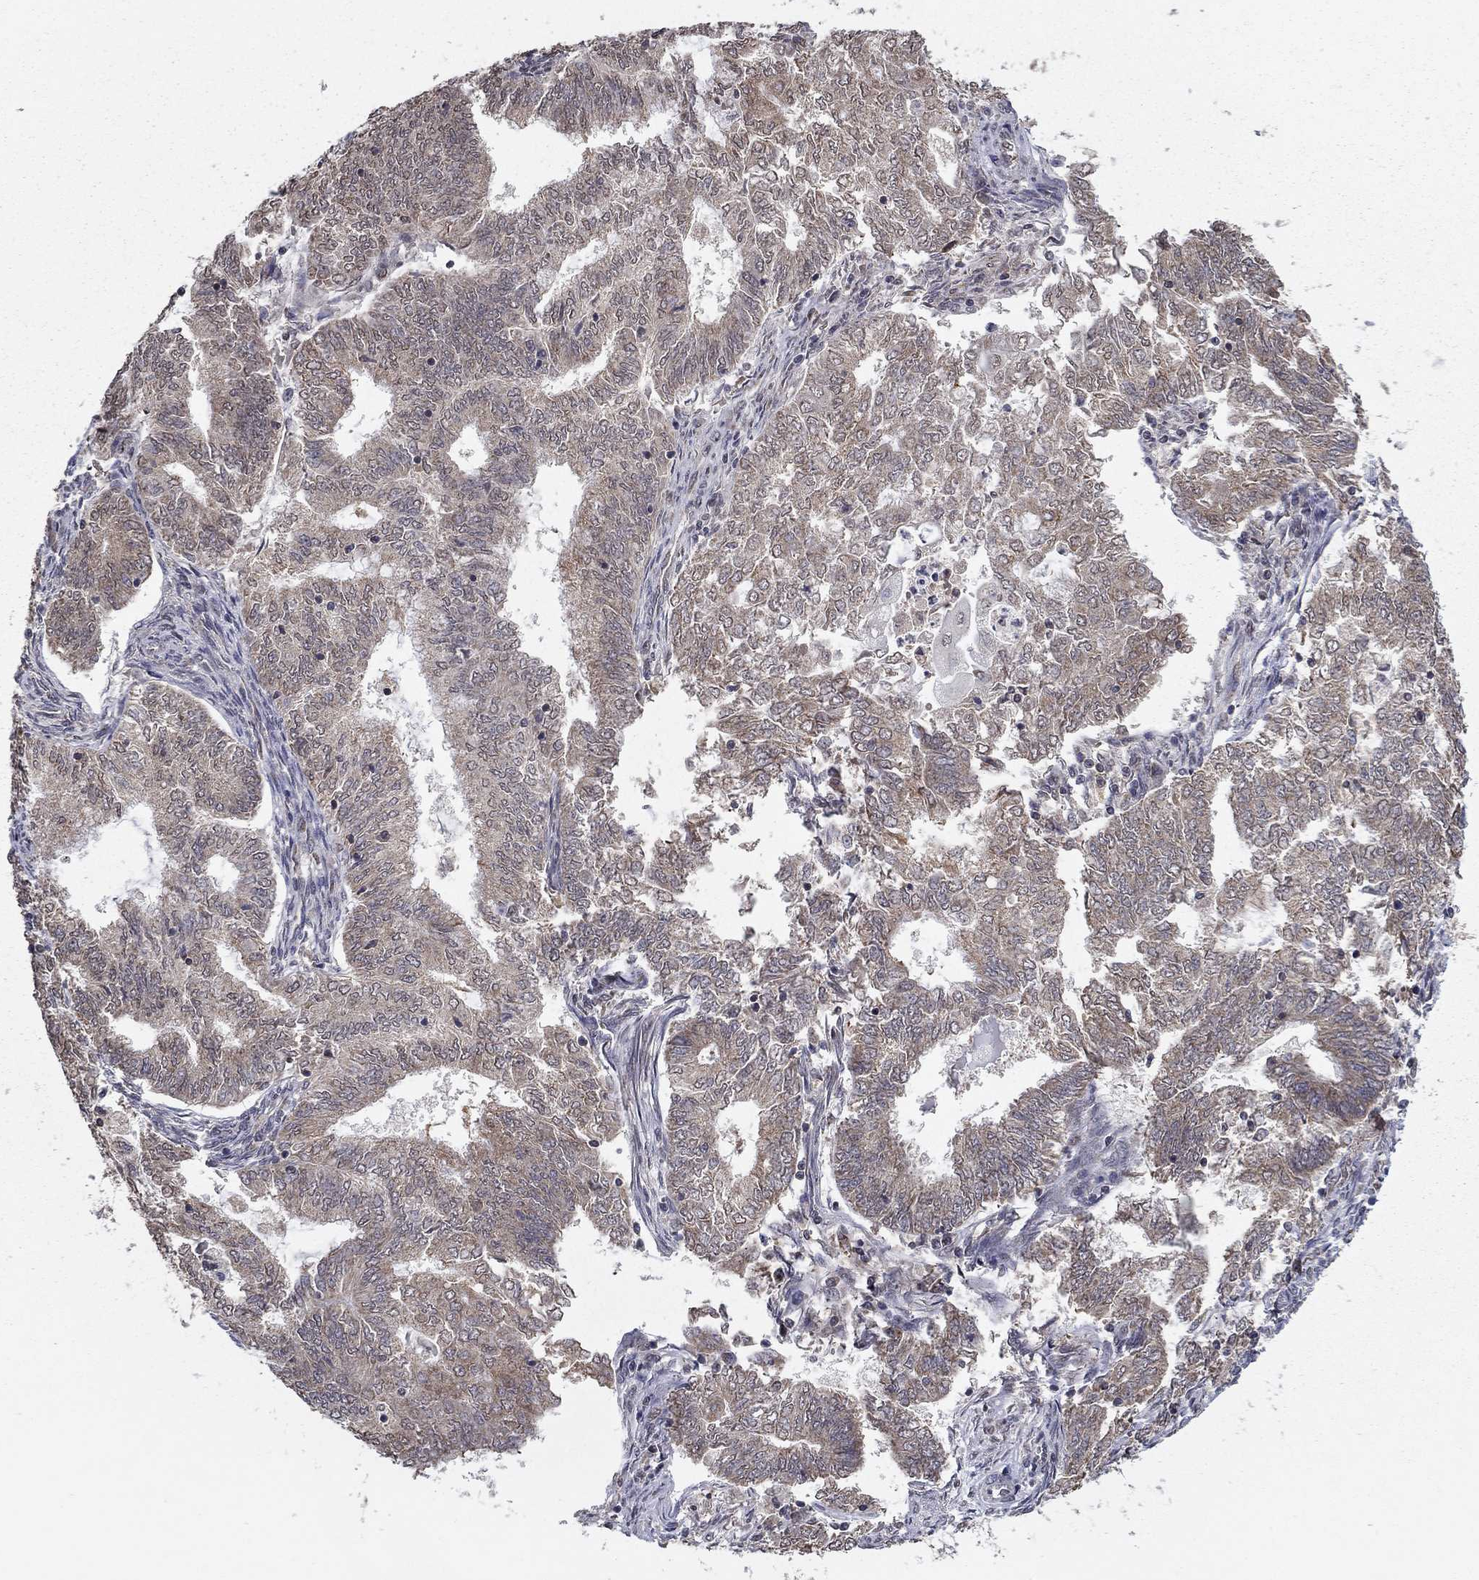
{"staining": {"intensity": "weak", "quantity": "<25%", "location": "cytoplasmic/membranous"}, "tissue": "endometrial cancer", "cell_type": "Tumor cells", "image_type": "cancer", "snomed": [{"axis": "morphology", "description": "Adenocarcinoma, NOS"}, {"axis": "topography", "description": "Endometrium"}], "caption": "Immunohistochemical staining of endometrial adenocarcinoma shows no significant staining in tumor cells.", "gene": "SLC2A13", "patient": {"sex": "female", "age": 62}}